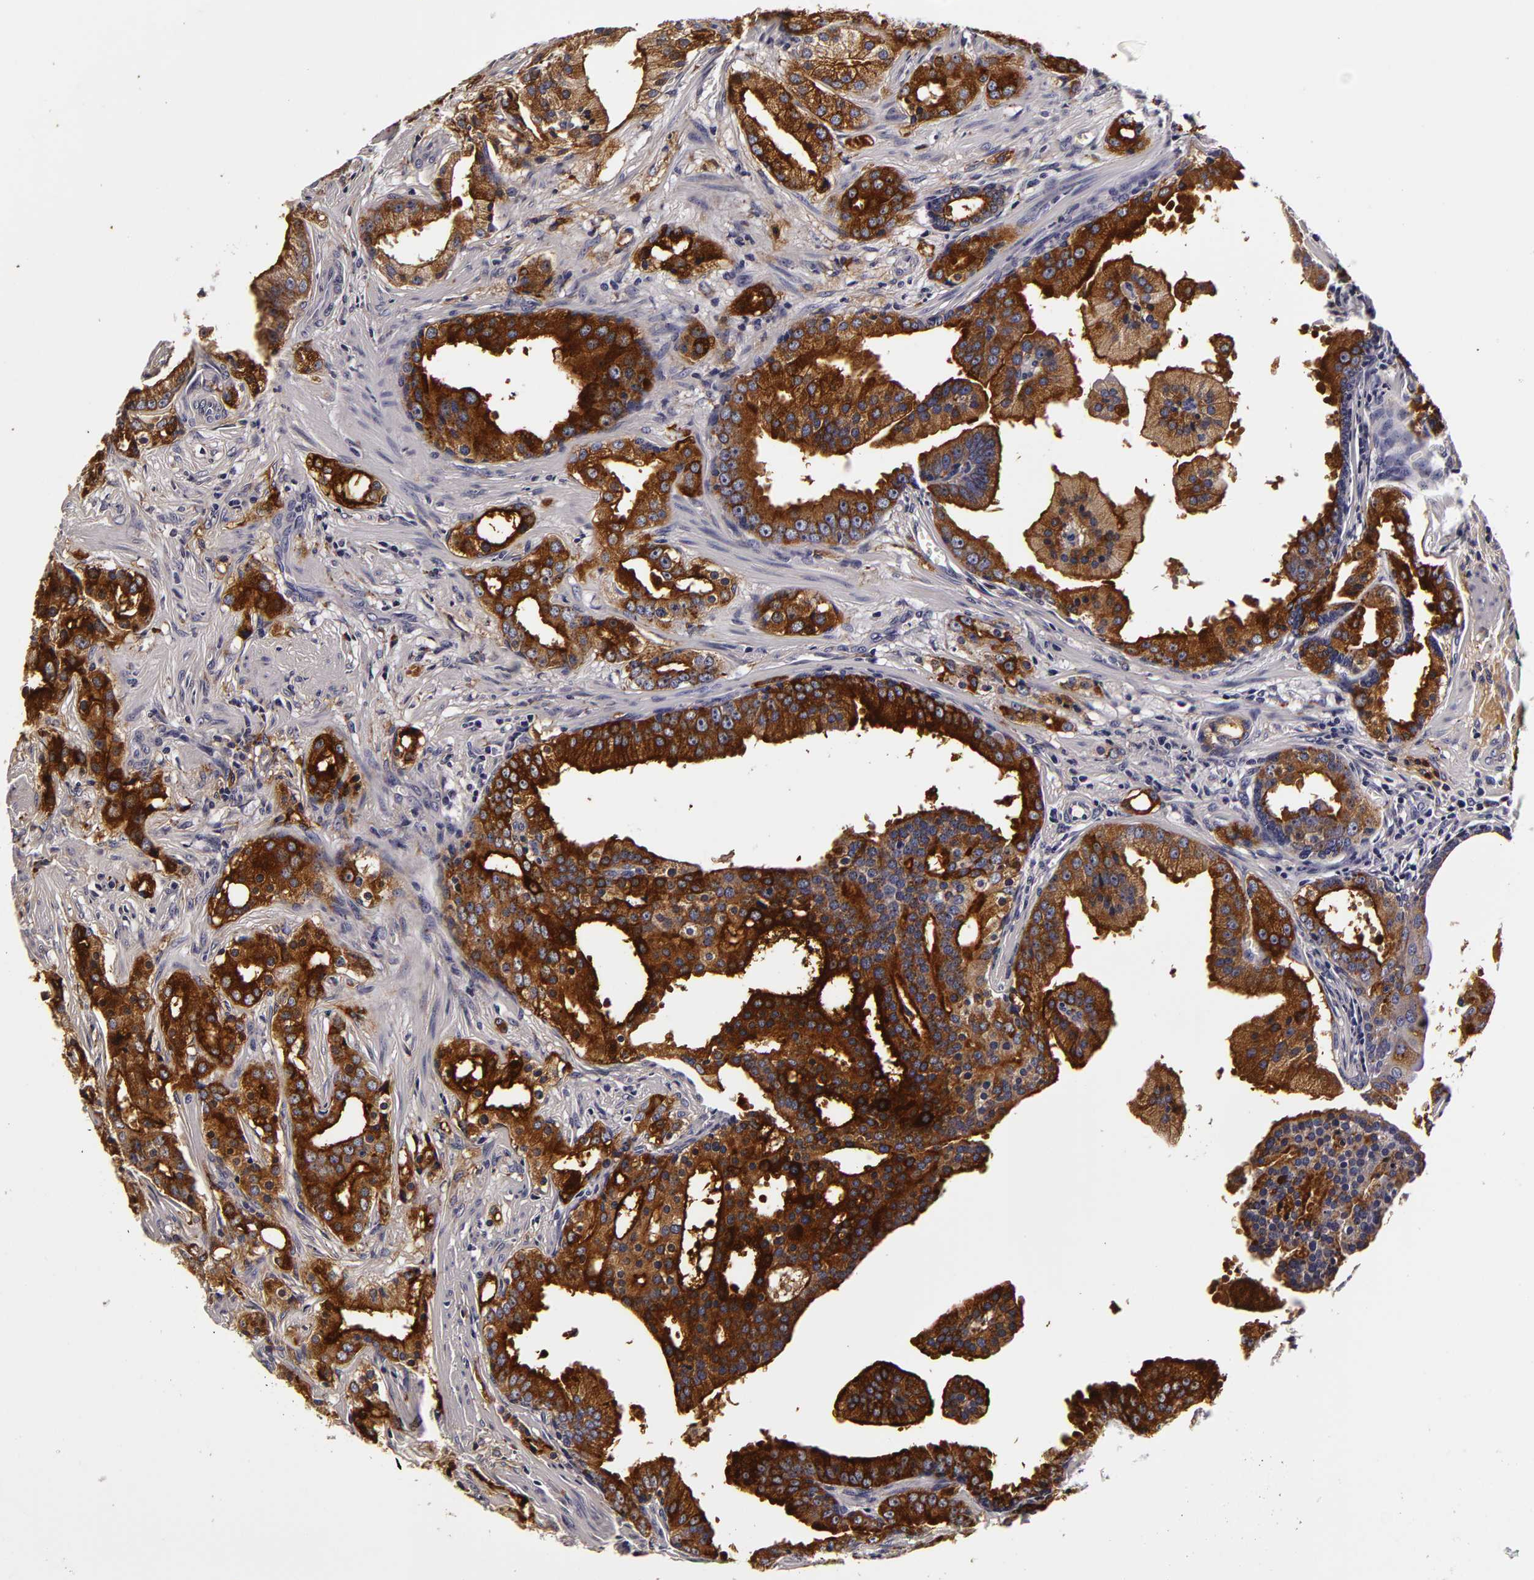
{"staining": {"intensity": "moderate", "quantity": "25%-75%", "location": "cytoplasmic/membranous"}, "tissue": "prostate cancer", "cell_type": "Tumor cells", "image_type": "cancer", "snomed": [{"axis": "morphology", "description": "Adenocarcinoma, Low grade"}, {"axis": "topography", "description": "Prostate"}], "caption": "This image reveals prostate cancer (low-grade adenocarcinoma) stained with immunohistochemistry to label a protein in brown. The cytoplasmic/membranous of tumor cells show moderate positivity for the protein. Nuclei are counter-stained blue.", "gene": "LGALS3BP", "patient": {"sex": "male", "age": 59}}